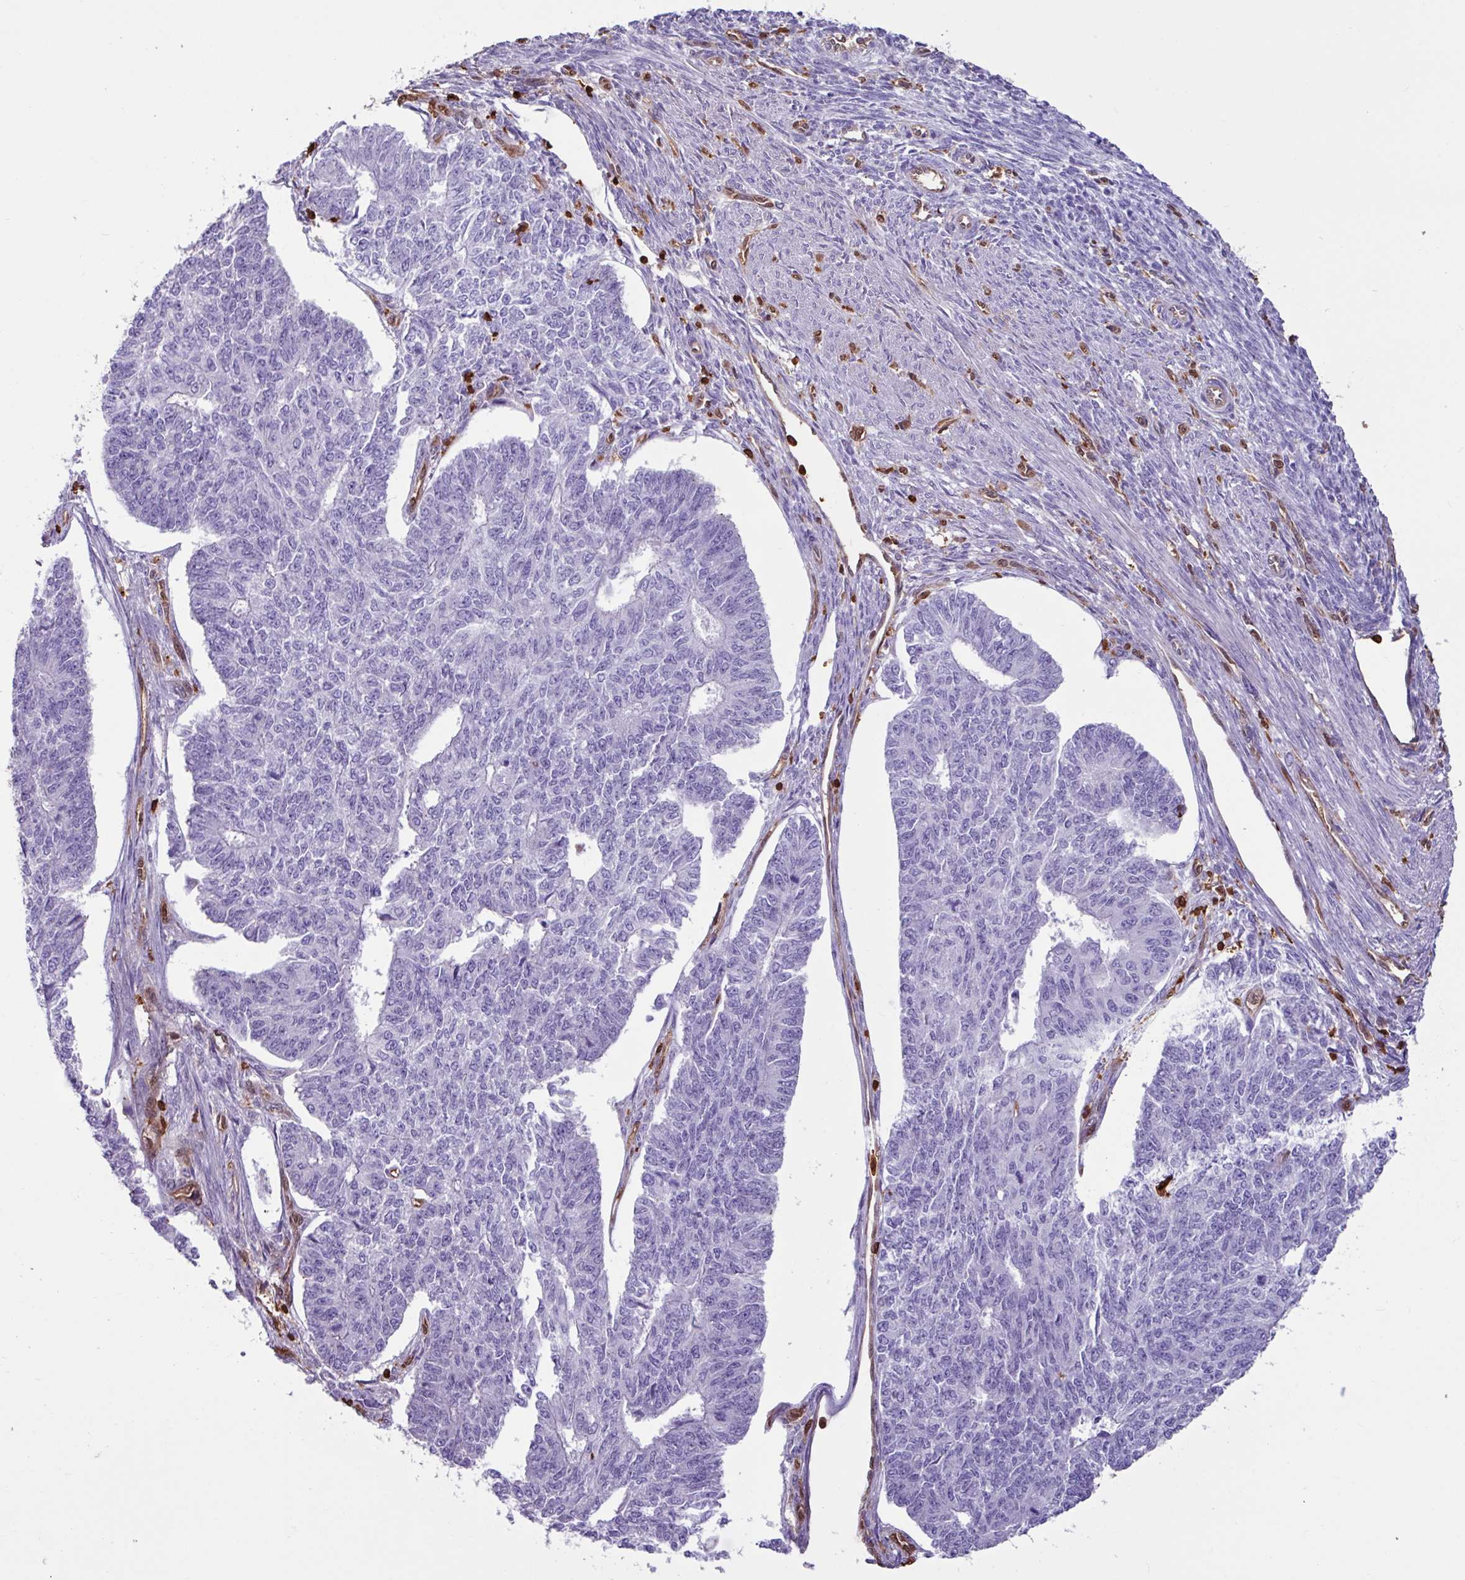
{"staining": {"intensity": "negative", "quantity": "none", "location": "none"}, "tissue": "endometrial cancer", "cell_type": "Tumor cells", "image_type": "cancer", "snomed": [{"axis": "morphology", "description": "Adenocarcinoma, NOS"}, {"axis": "topography", "description": "Endometrium"}], "caption": "A high-resolution micrograph shows immunohistochemistry (IHC) staining of endometrial cancer (adenocarcinoma), which reveals no significant expression in tumor cells.", "gene": "ARHGDIB", "patient": {"sex": "female", "age": 32}}